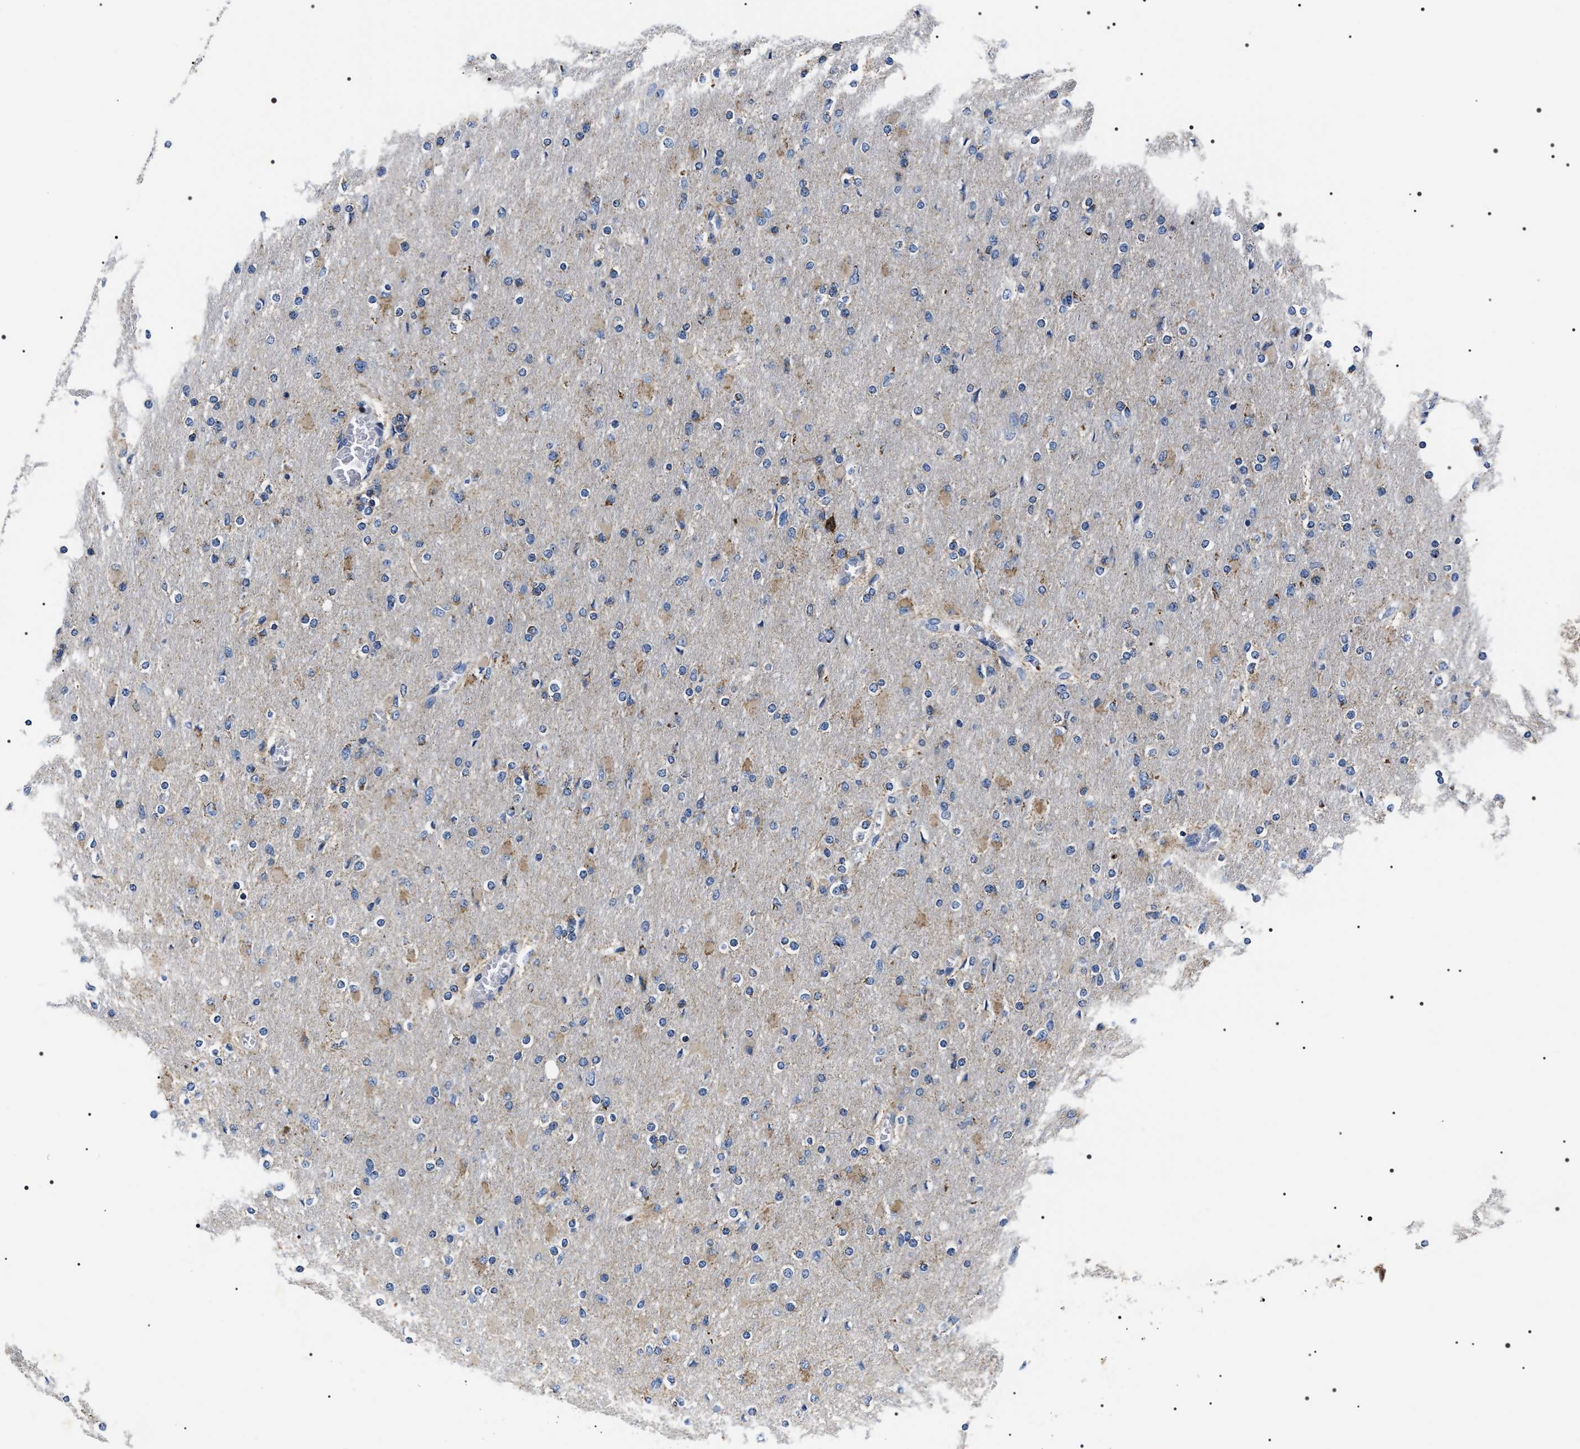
{"staining": {"intensity": "weak", "quantity": "25%-75%", "location": "cytoplasmic/membranous"}, "tissue": "glioma", "cell_type": "Tumor cells", "image_type": "cancer", "snomed": [{"axis": "morphology", "description": "Glioma, malignant, High grade"}, {"axis": "topography", "description": "Cerebral cortex"}], "caption": "High-power microscopy captured an immunohistochemistry (IHC) micrograph of malignant glioma (high-grade), revealing weak cytoplasmic/membranous positivity in about 25%-75% of tumor cells. (DAB IHC, brown staining for protein, blue staining for nuclei).", "gene": "NTMT1", "patient": {"sex": "female", "age": 36}}